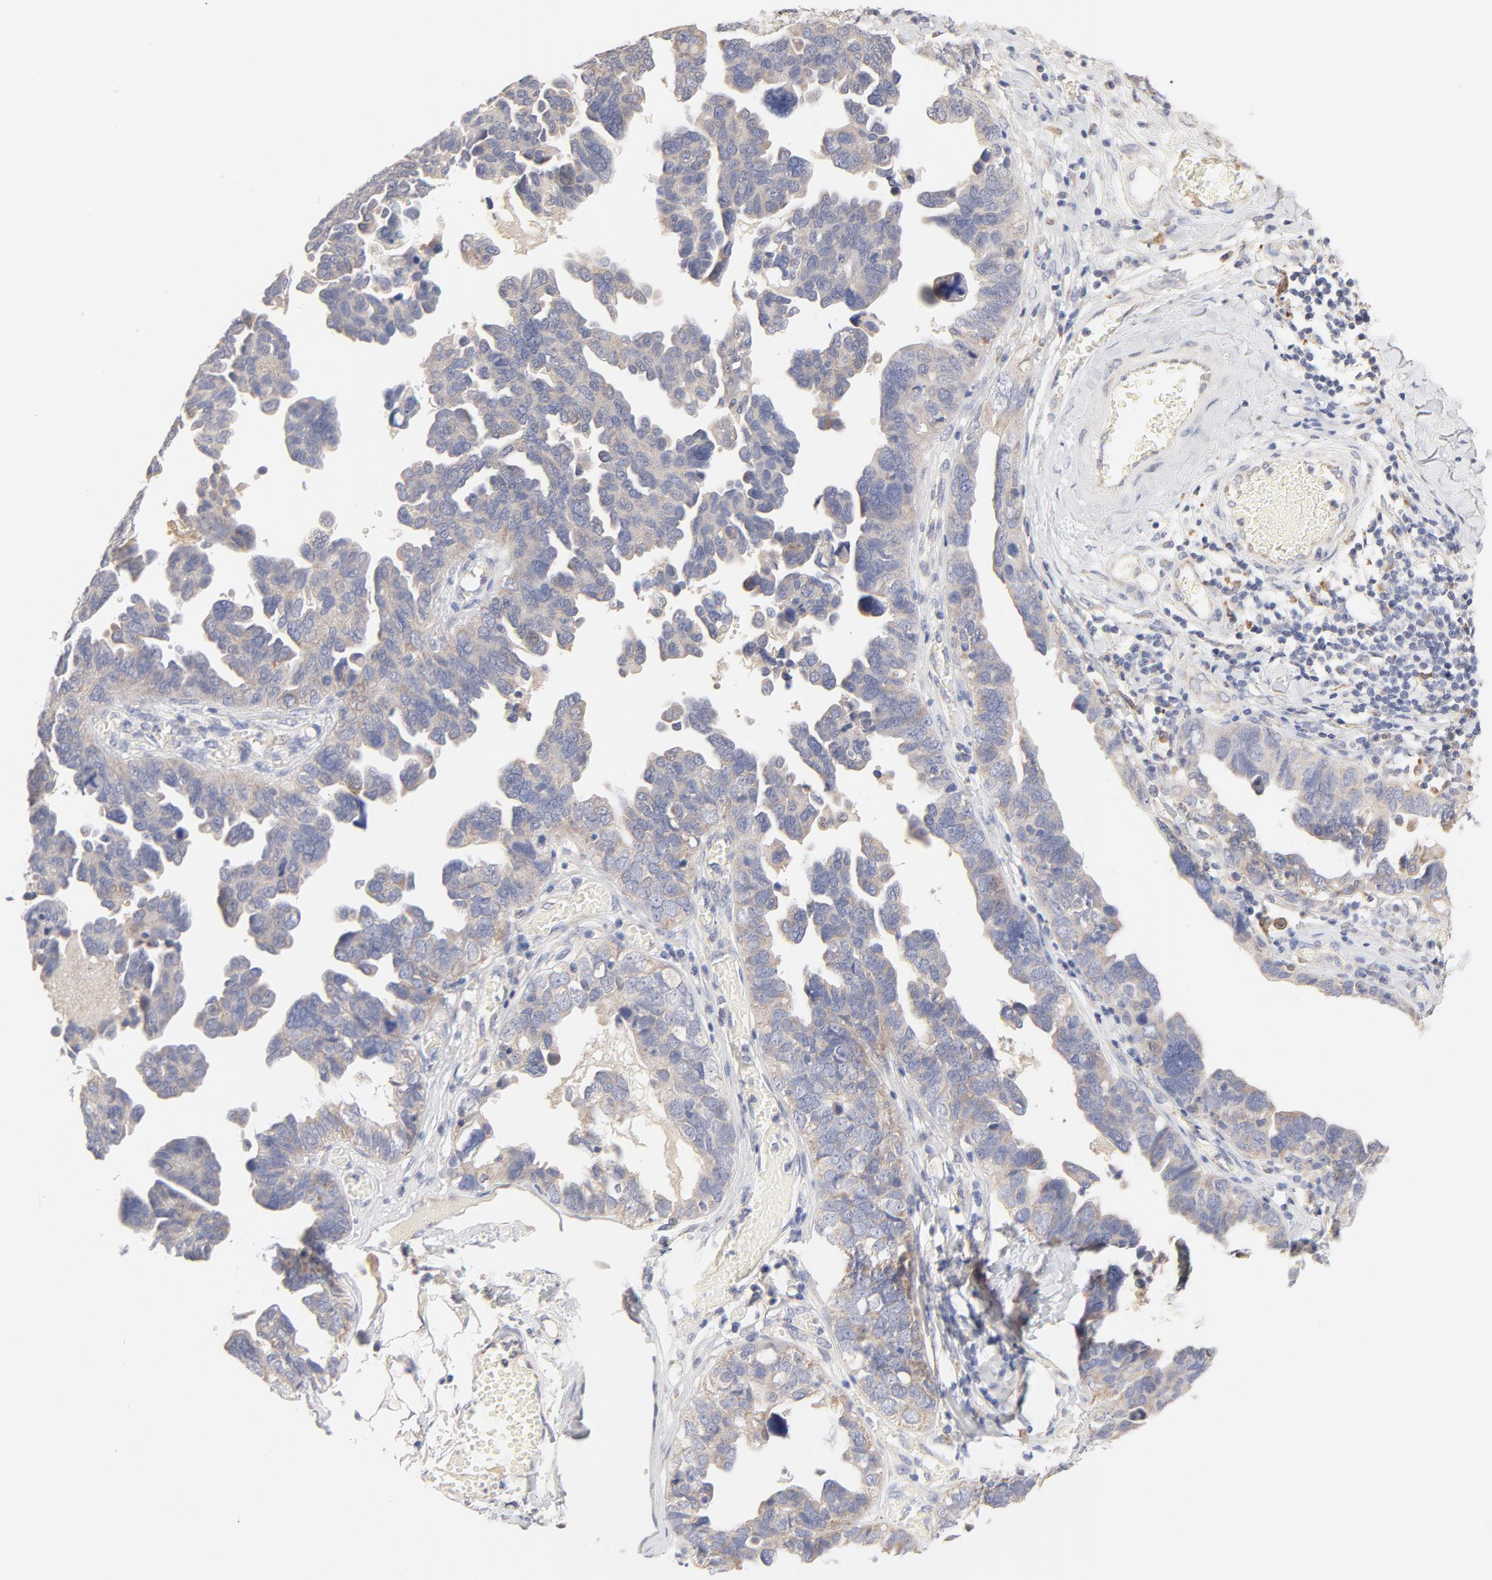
{"staining": {"intensity": "weak", "quantity": "<25%", "location": "cytoplasmic/membranous"}, "tissue": "ovarian cancer", "cell_type": "Tumor cells", "image_type": "cancer", "snomed": [{"axis": "morphology", "description": "Cystadenocarcinoma, serous, NOS"}, {"axis": "topography", "description": "Ovary"}], "caption": "Immunohistochemistry of ovarian cancer (serous cystadenocarcinoma) exhibits no expression in tumor cells. (DAB (3,3'-diaminobenzidine) immunohistochemistry, high magnification).", "gene": "MTERF2", "patient": {"sex": "female", "age": 64}}